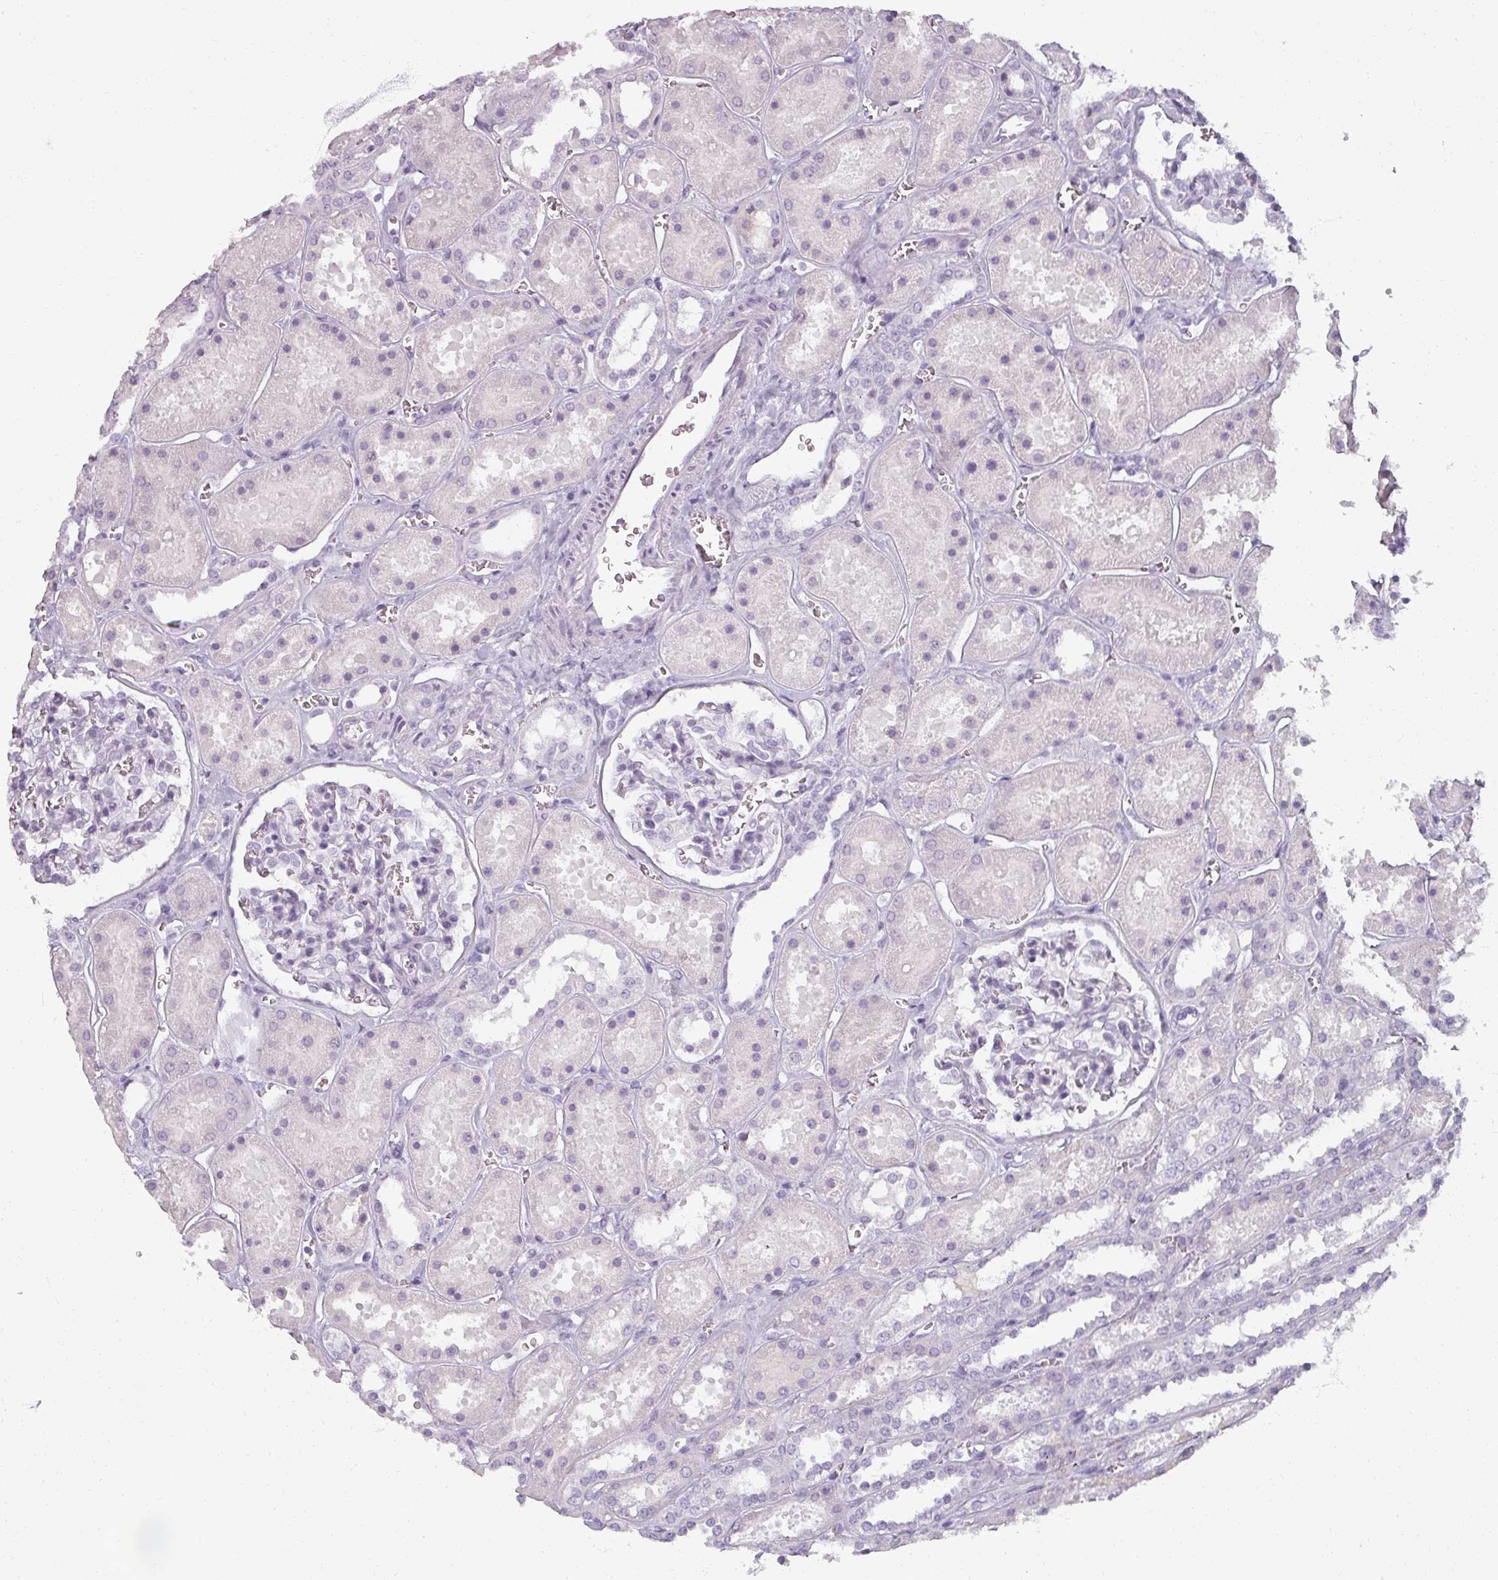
{"staining": {"intensity": "negative", "quantity": "none", "location": "none"}, "tissue": "kidney", "cell_type": "Cells in glomeruli", "image_type": "normal", "snomed": [{"axis": "morphology", "description": "Normal tissue, NOS"}, {"axis": "topography", "description": "Kidney"}], "caption": "An immunohistochemistry histopathology image of unremarkable kidney is shown. There is no staining in cells in glomeruli of kidney. (DAB immunohistochemistry, high magnification).", "gene": "REG3A", "patient": {"sex": "female", "age": 41}}